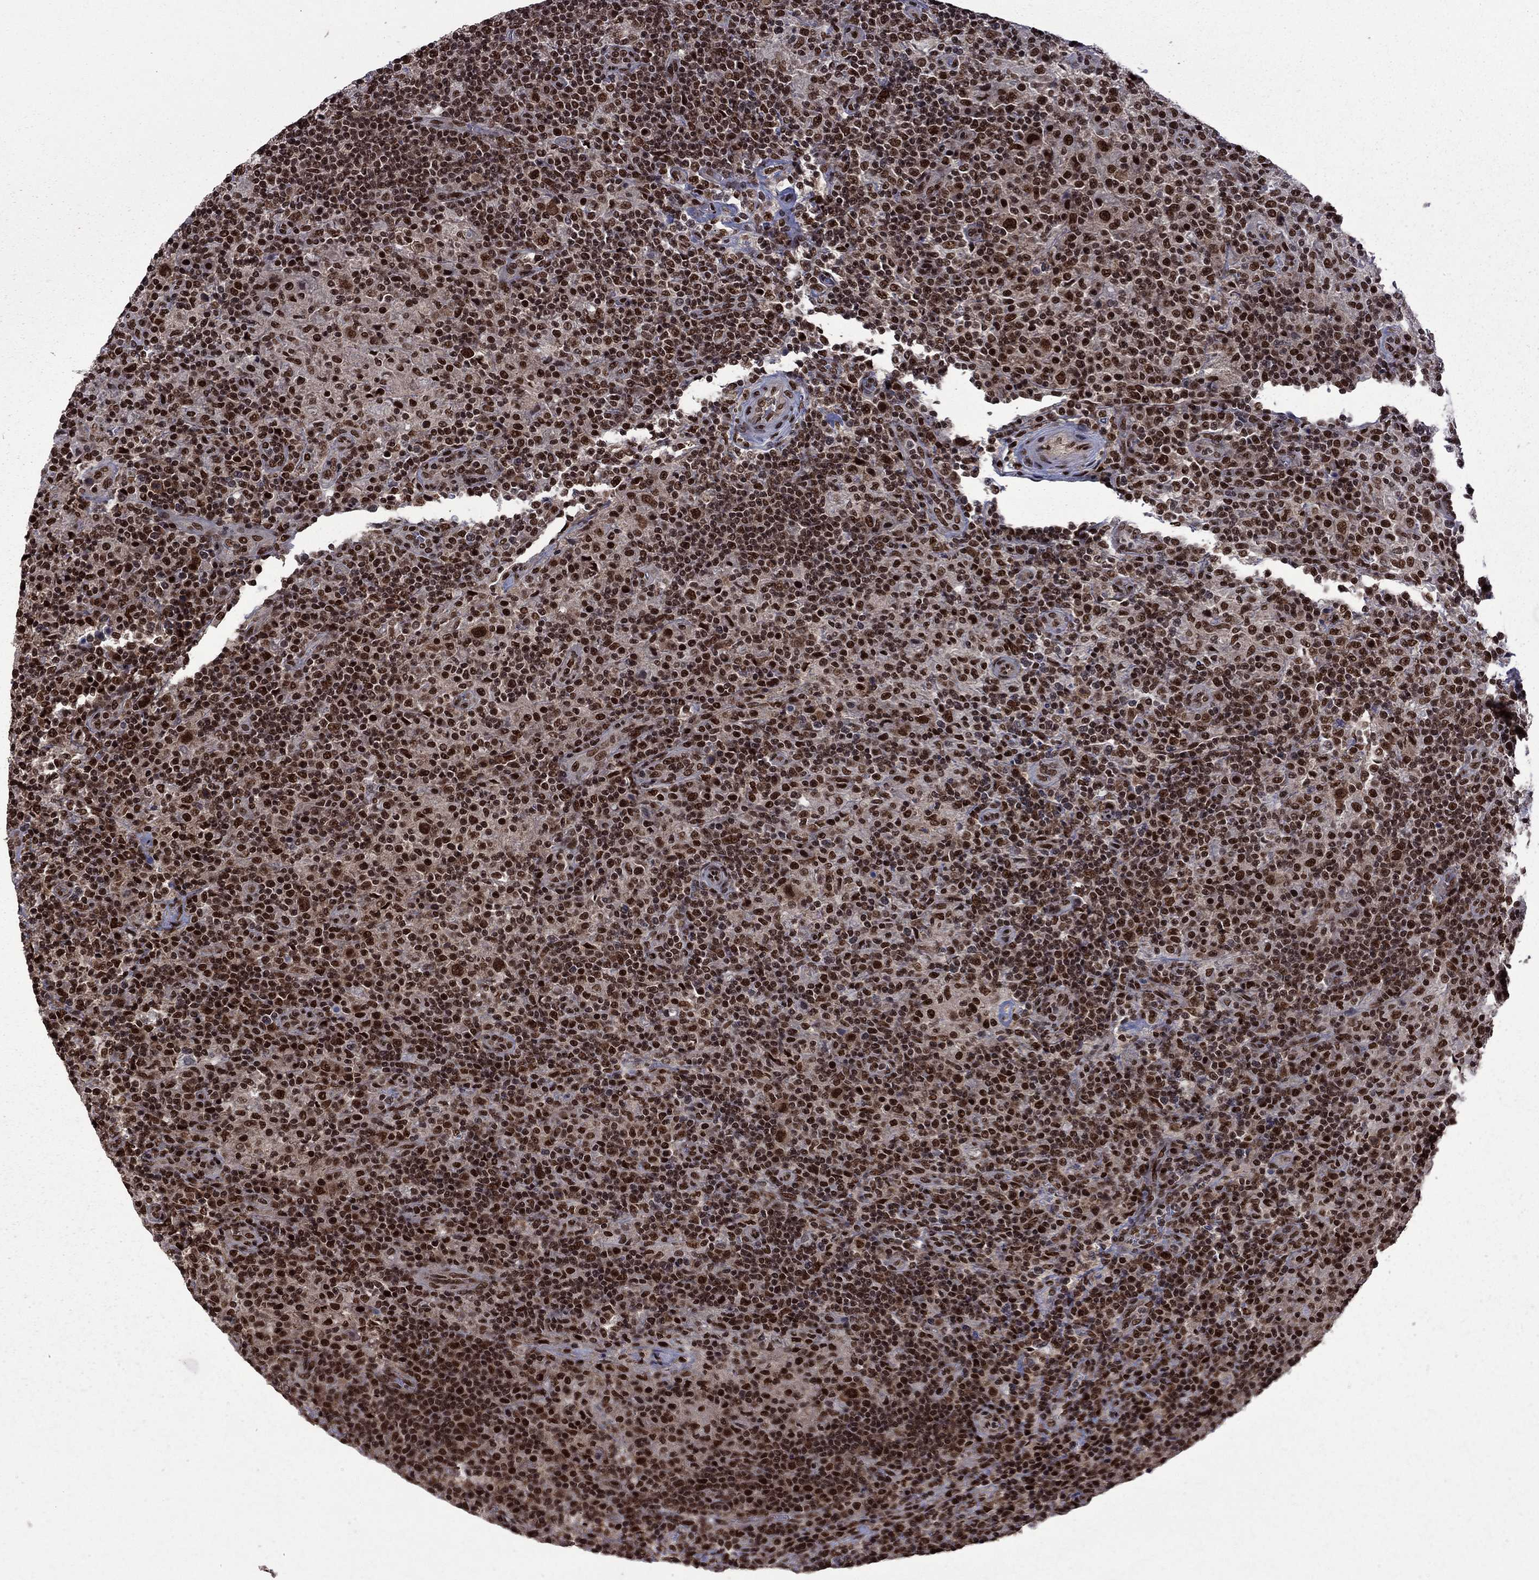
{"staining": {"intensity": "strong", "quantity": ">75%", "location": "nuclear"}, "tissue": "lymphoma", "cell_type": "Tumor cells", "image_type": "cancer", "snomed": [{"axis": "morphology", "description": "Hodgkin's disease, NOS"}, {"axis": "topography", "description": "Lymph node"}], "caption": "A high amount of strong nuclear staining is present in about >75% of tumor cells in Hodgkin's disease tissue.", "gene": "MED25", "patient": {"sex": "male", "age": 70}}